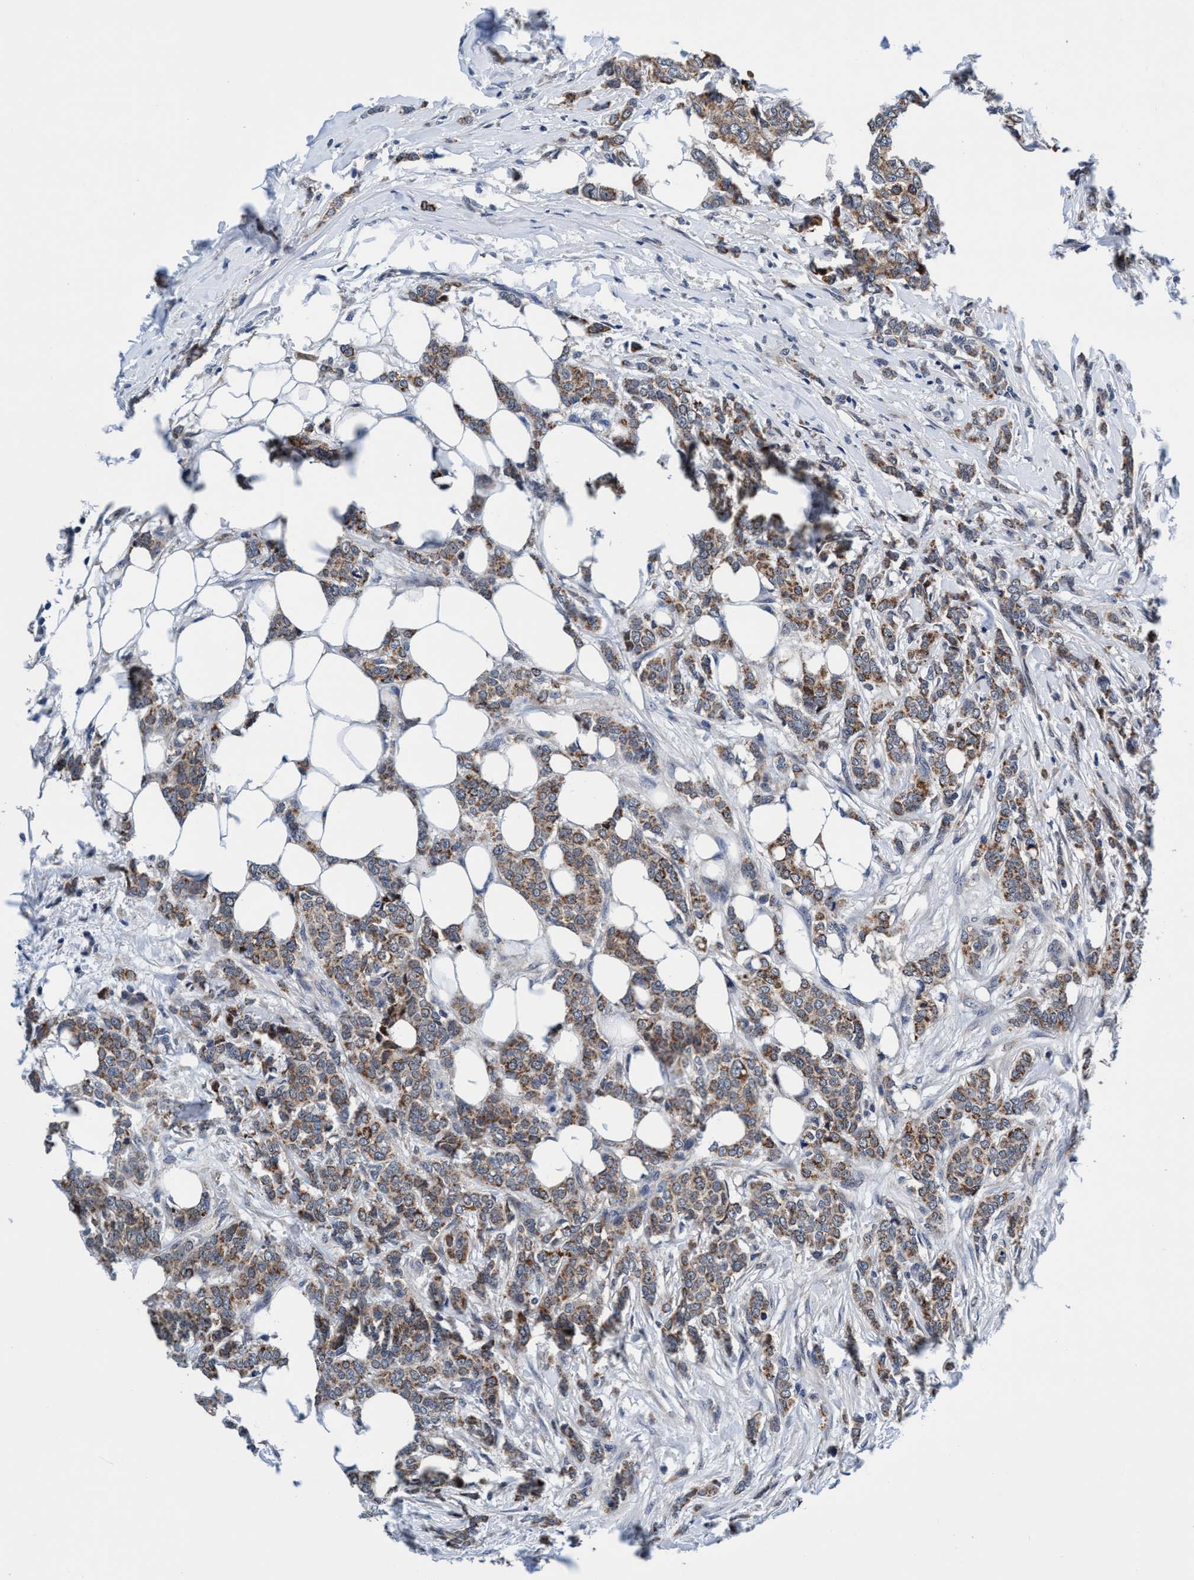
{"staining": {"intensity": "moderate", "quantity": ">75%", "location": "cytoplasmic/membranous"}, "tissue": "breast cancer", "cell_type": "Tumor cells", "image_type": "cancer", "snomed": [{"axis": "morphology", "description": "Lobular carcinoma"}, {"axis": "topography", "description": "Skin"}, {"axis": "topography", "description": "Breast"}], "caption": "Breast cancer was stained to show a protein in brown. There is medium levels of moderate cytoplasmic/membranous positivity in approximately >75% of tumor cells.", "gene": "AGAP2", "patient": {"sex": "female", "age": 46}}